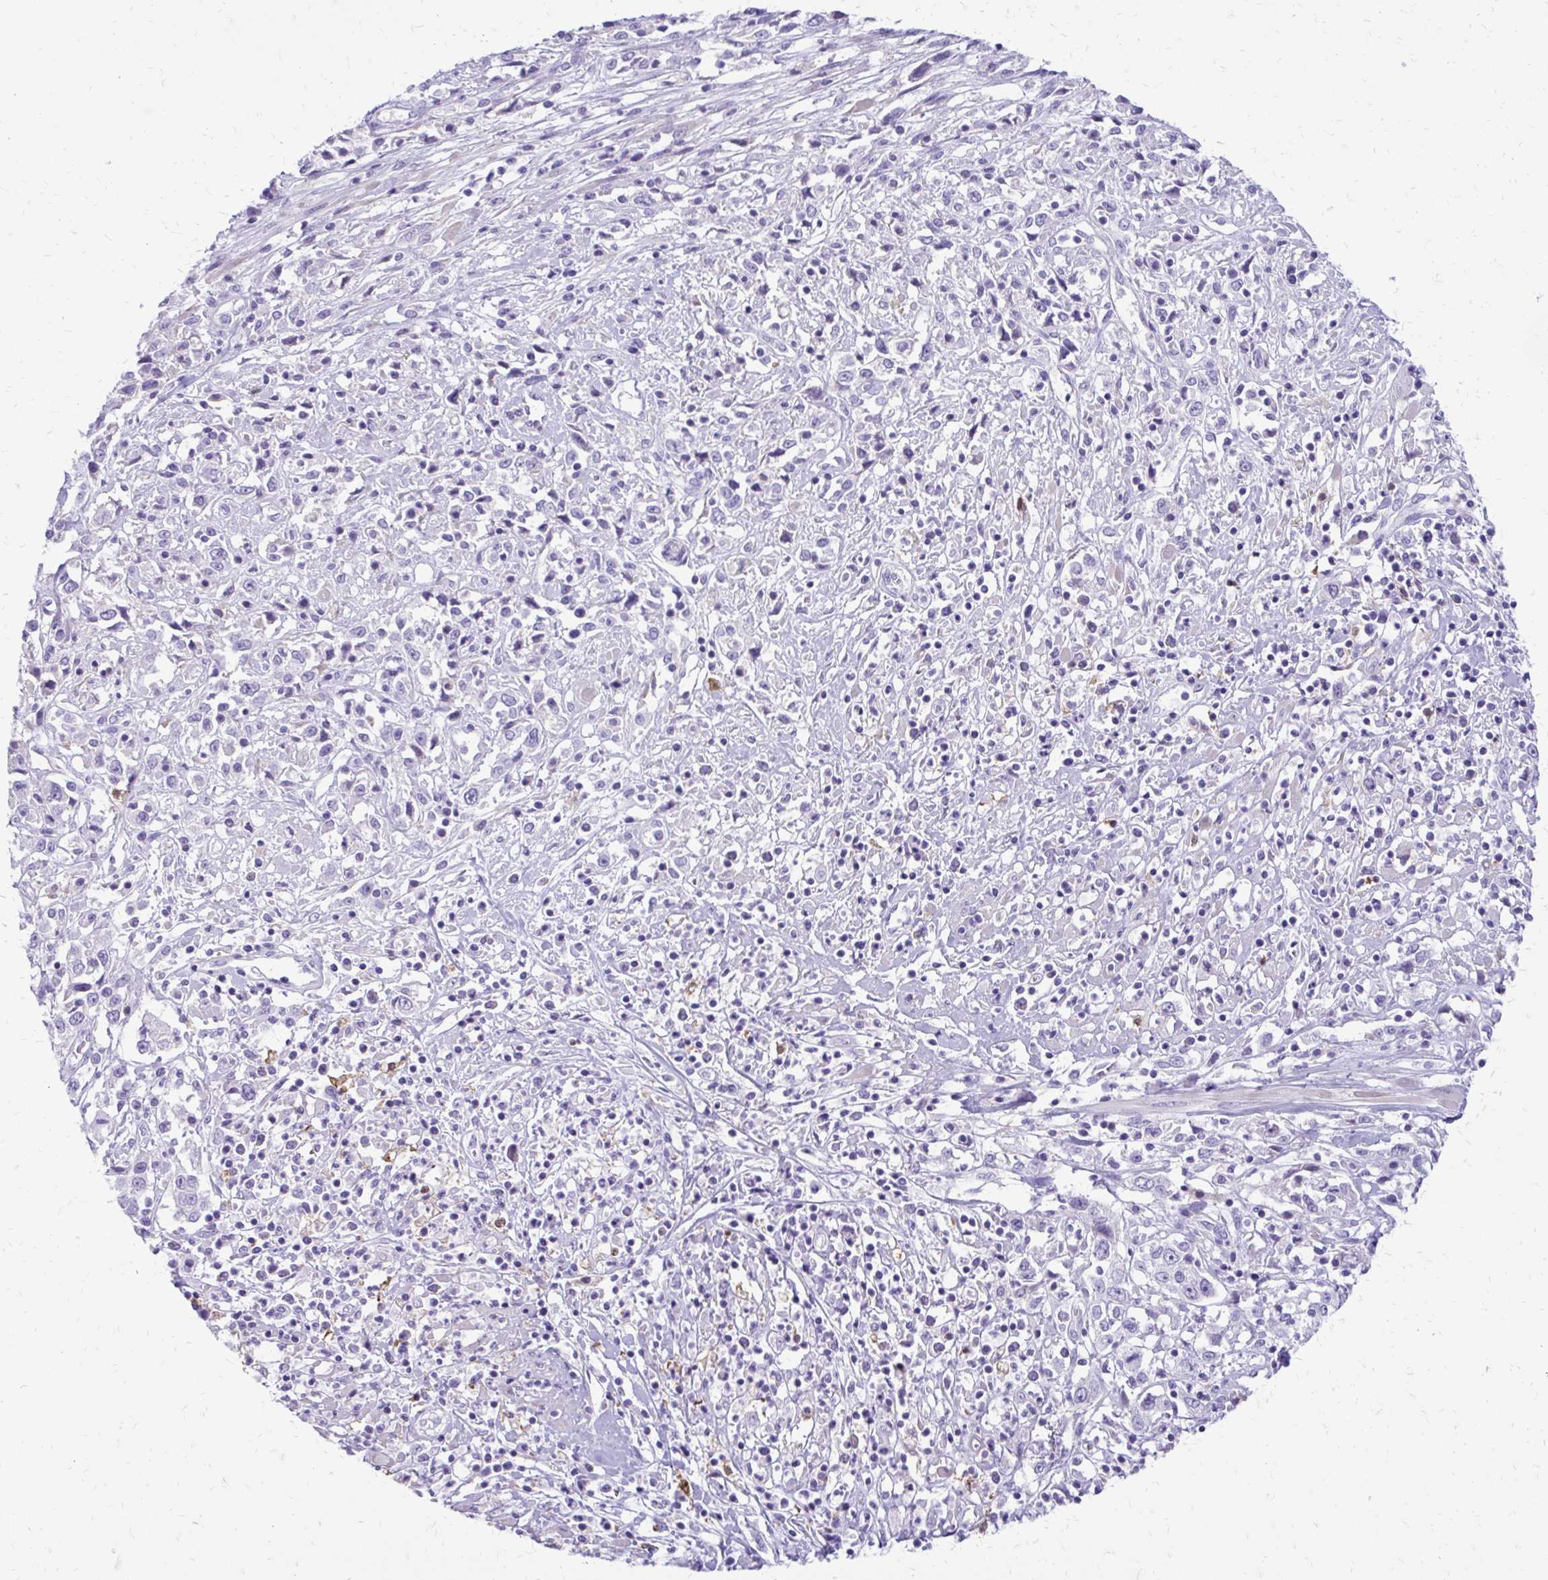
{"staining": {"intensity": "negative", "quantity": "none", "location": "none"}, "tissue": "cervical cancer", "cell_type": "Tumor cells", "image_type": "cancer", "snomed": [{"axis": "morphology", "description": "Adenocarcinoma, NOS"}, {"axis": "topography", "description": "Cervix"}], "caption": "Cervical cancer was stained to show a protein in brown. There is no significant expression in tumor cells.", "gene": "SIGLEC11", "patient": {"sex": "female", "age": 40}}